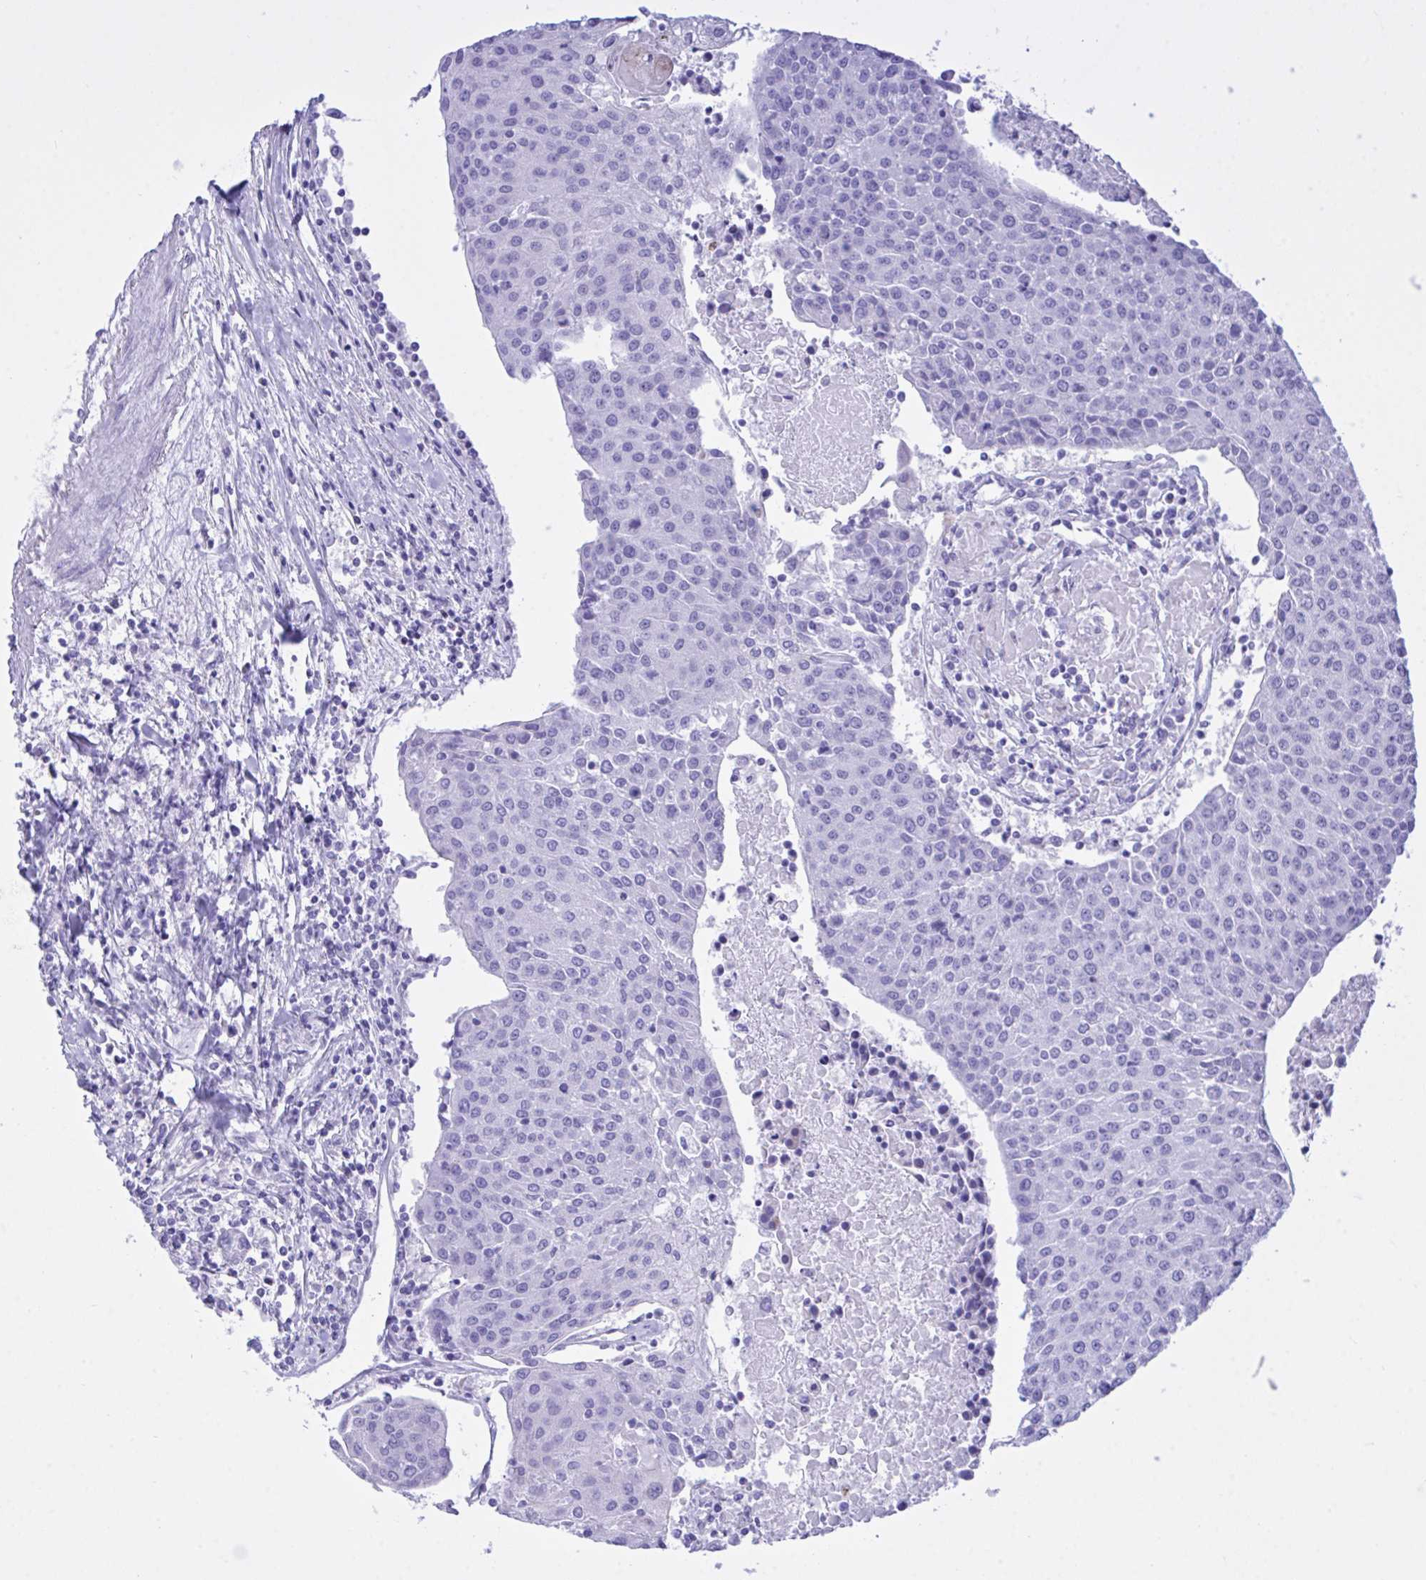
{"staining": {"intensity": "negative", "quantity": "none", "location": "none"}, "tissue": "urothelial cancer", "cell_type": "Tumor cells", "image_type": "cancer", "snomed": [{"axis": "morphology", "description": "Urothelial carcinoma, High grade"}, {"axis": "topography", "description": "Urinary bladder"}], "caption": "The micrograph exhibits no significant positivity in tumor cells of urothelial carcinoma (high-grade).", "gene": "BEX5", "patient": {"sex": "female", "age": 85}}